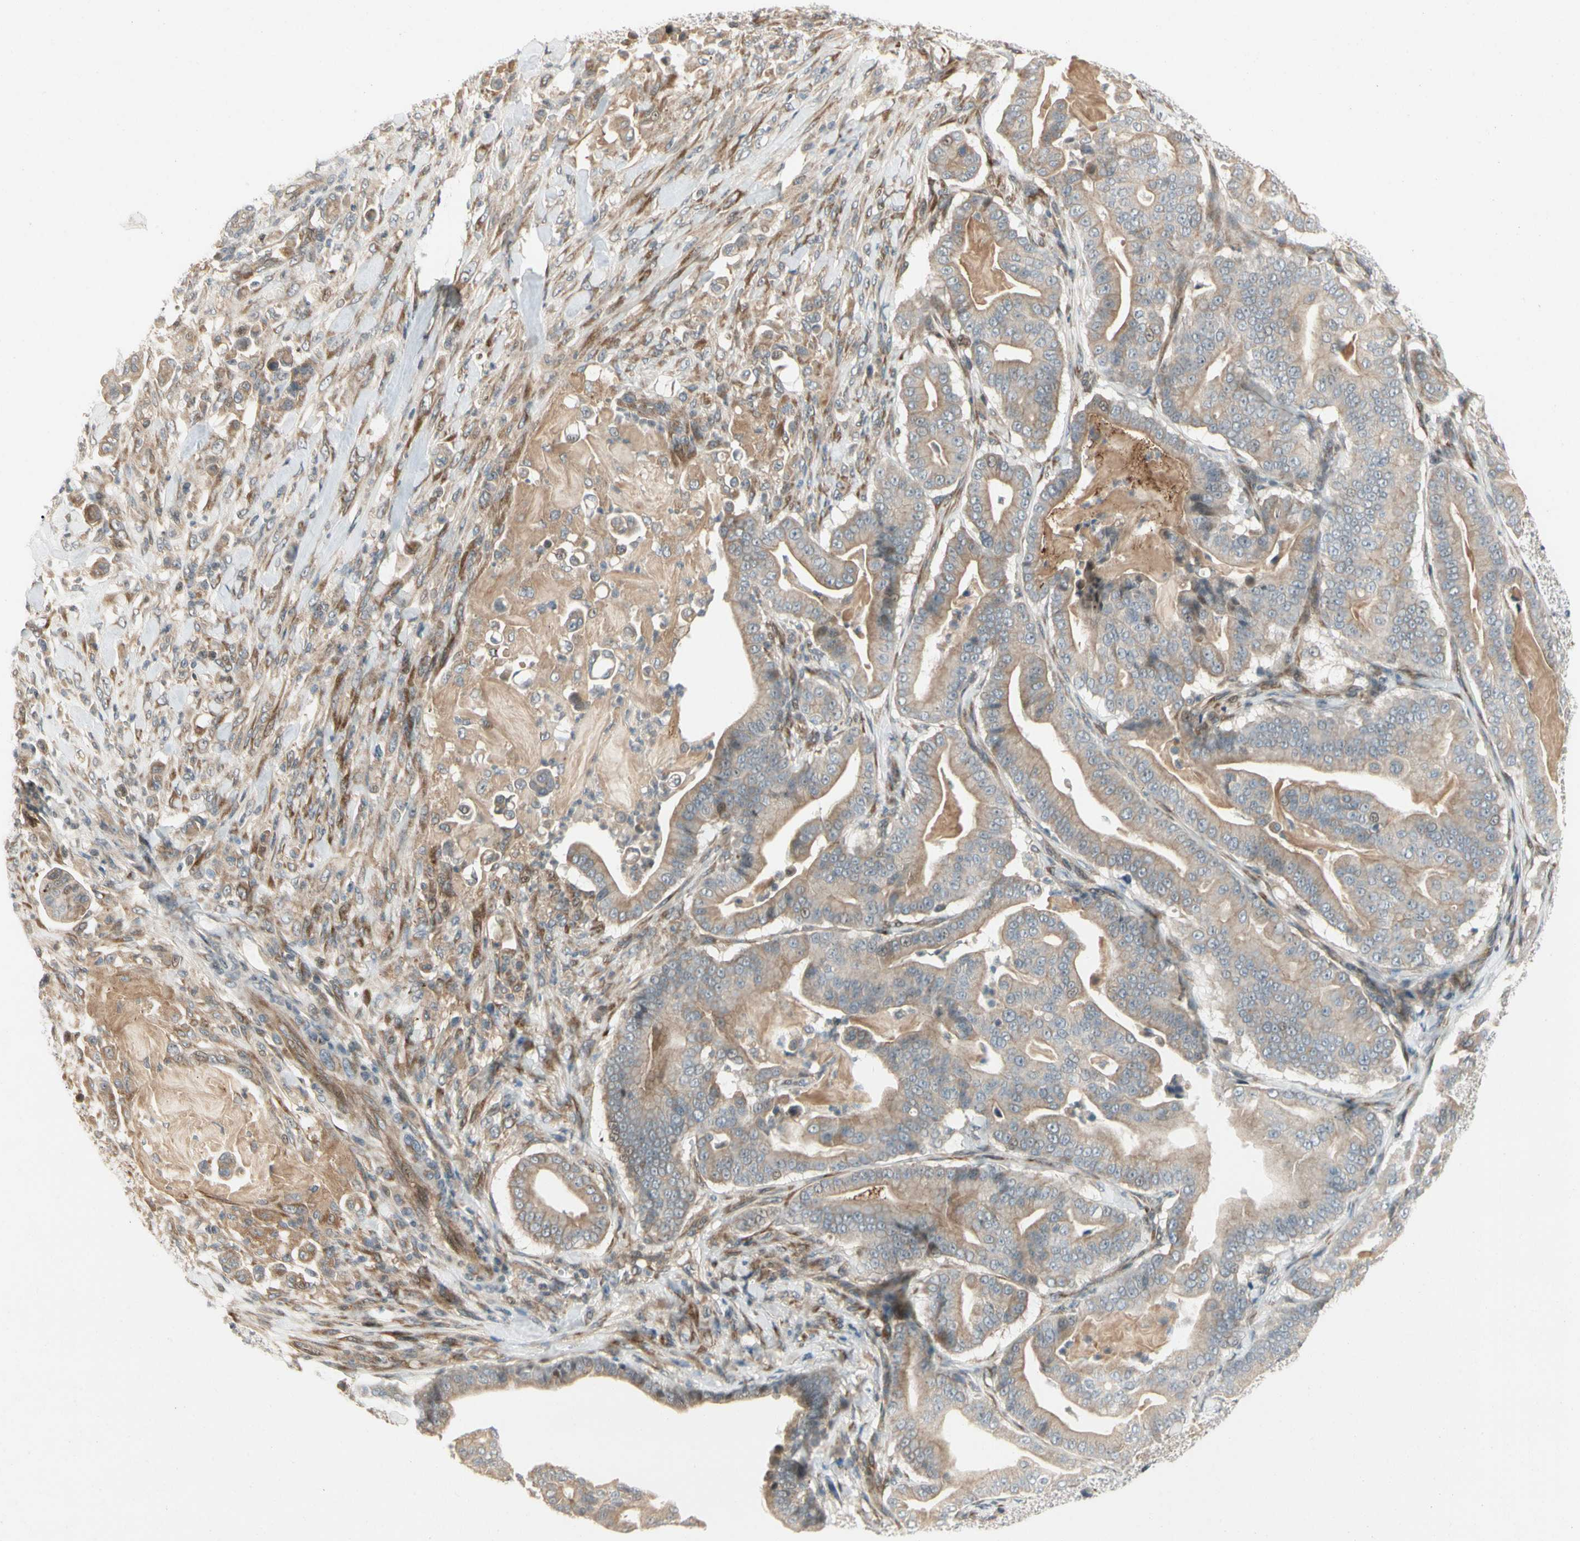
{"staining": {"intensity": "moderate", "quantity": ">75%", "location": "cytoplasmic/membranous"}, "tissue": "pancreatic cancer", "cell_type": "Tumor cells", "image_type": "cancer", "snomed": [{"axis": "morphology", "description": "Adenocarcinoma, NOS"}, {"axis": "topography", "description": "Pancreas"}], "caption": "Human adenocarcinoma (pancreatic) stained with a brown dye reveals moderate cytoplasmic/membranous positive staining in approximately >75% of tumor cells.", "gene": "FNDC3B", "patient": {"sex": "male", "age": 63}}